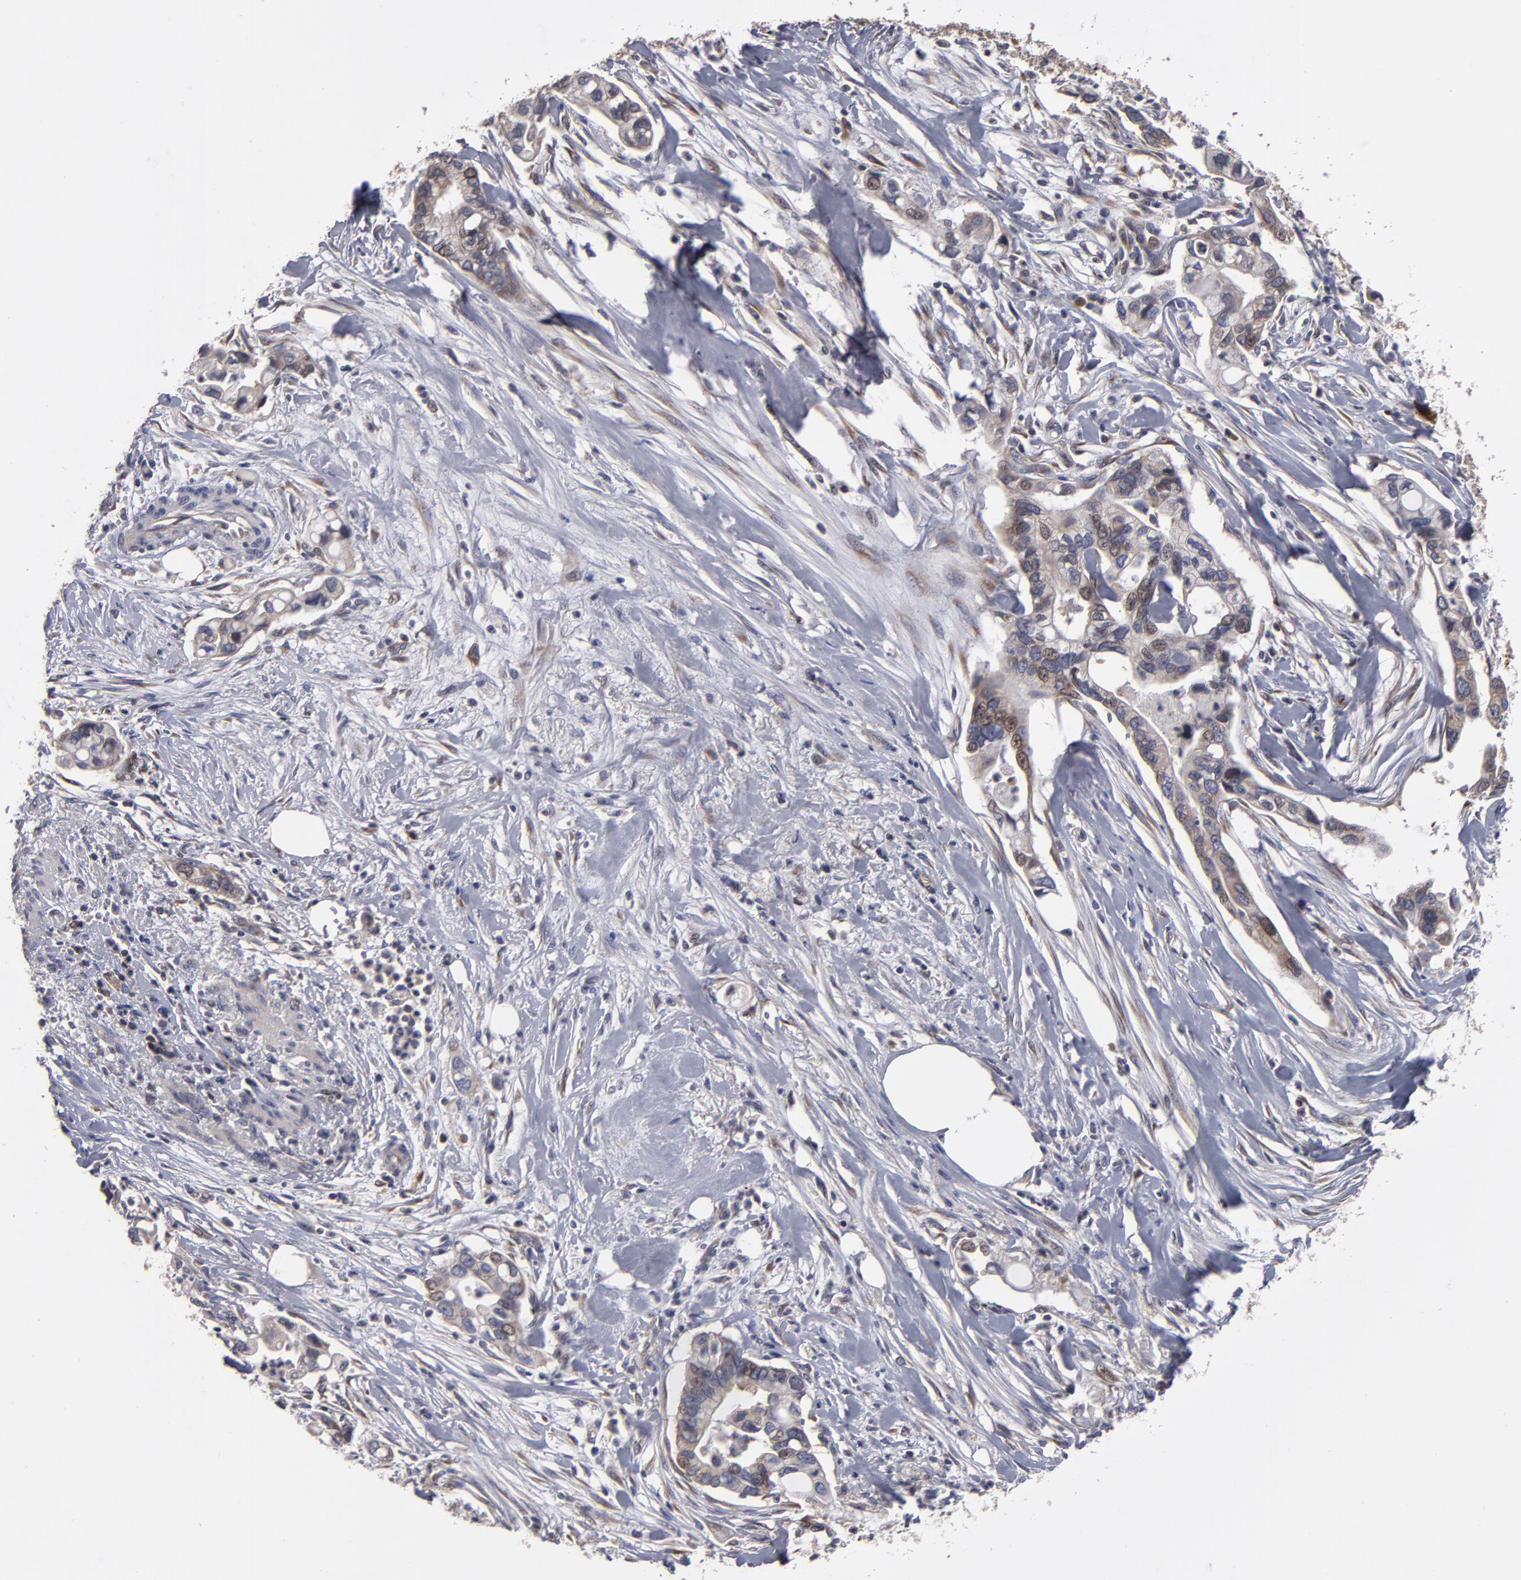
{"staining": {"intensity": "weak", "quantity": ">75%", "location": "cytoplasmic/membranous"}, "tissue": "pancreatic cancer", "cell_type": "Tumor cells", "image_type": "cancer", "snomed": [{"axis": "morphology", "description": "Adenocarcinoma, NOS"}, {"axis": "topography", "description": "Pancreas"}], "caption": "Immunohistochemical staining of human pancreatic adenocarcinoma displays weak cytoplasmic/membranous protein expression in approximately >75% of tumor cells.", "gene": "SND1", "patient": {"sex": "male", "age": 70}}